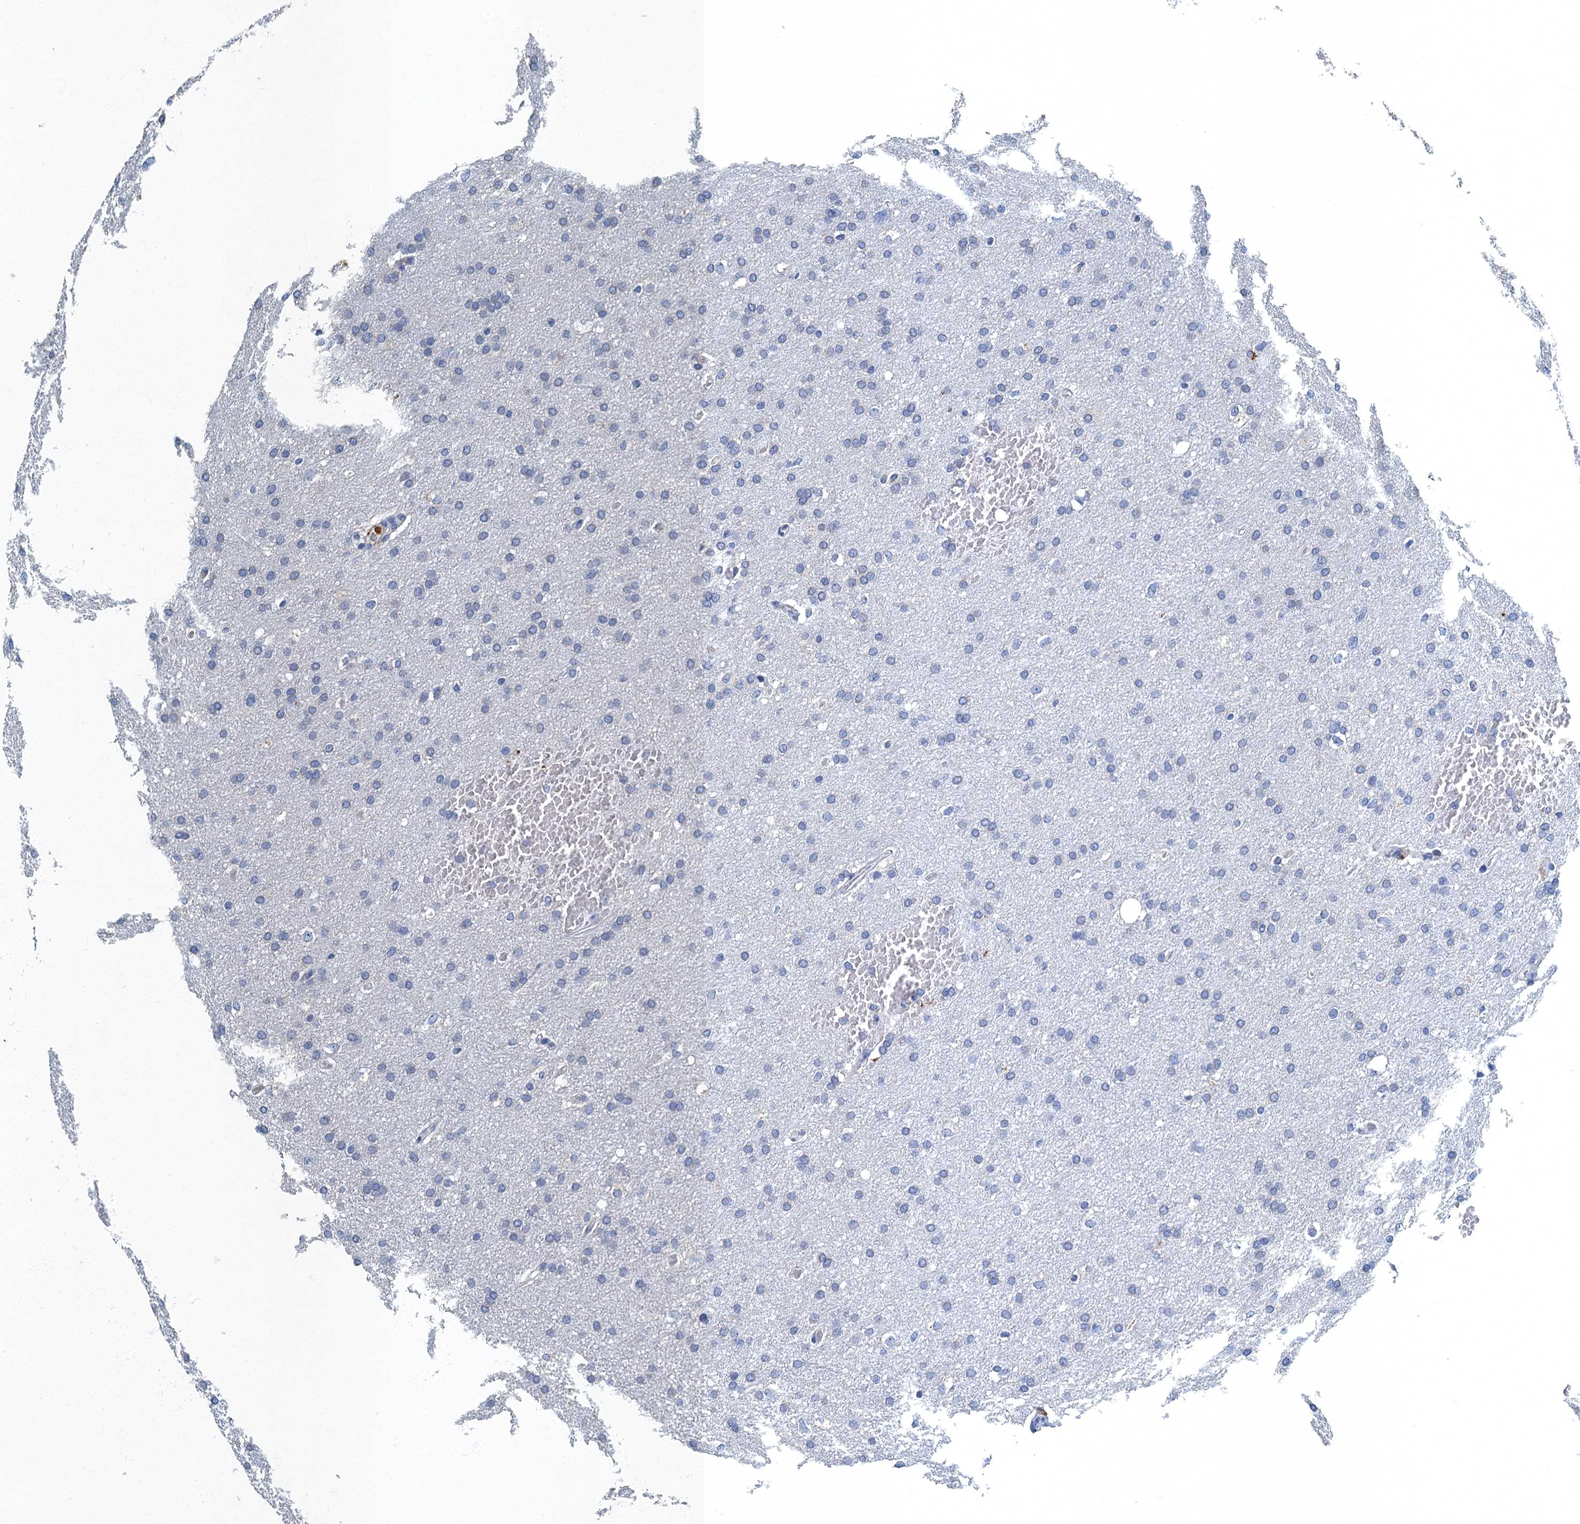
{"staining": {"intensity": "negative", "quantity": "none", "location": "none"}, "tissue": "glioma", "cell_type": "Tumor cells", "image_type": "cancer", "snomed": [{"axis": "morphology", "description": "Glioma, malignant, High grade"}, {"axis": "topography", "description": "Cerebral cortex"}], "caption": "Protein analysis of glioma displays no significant expression in tumor cells.", "gene": "GADL1", "patient": {"sex": "female", "age": 36}}